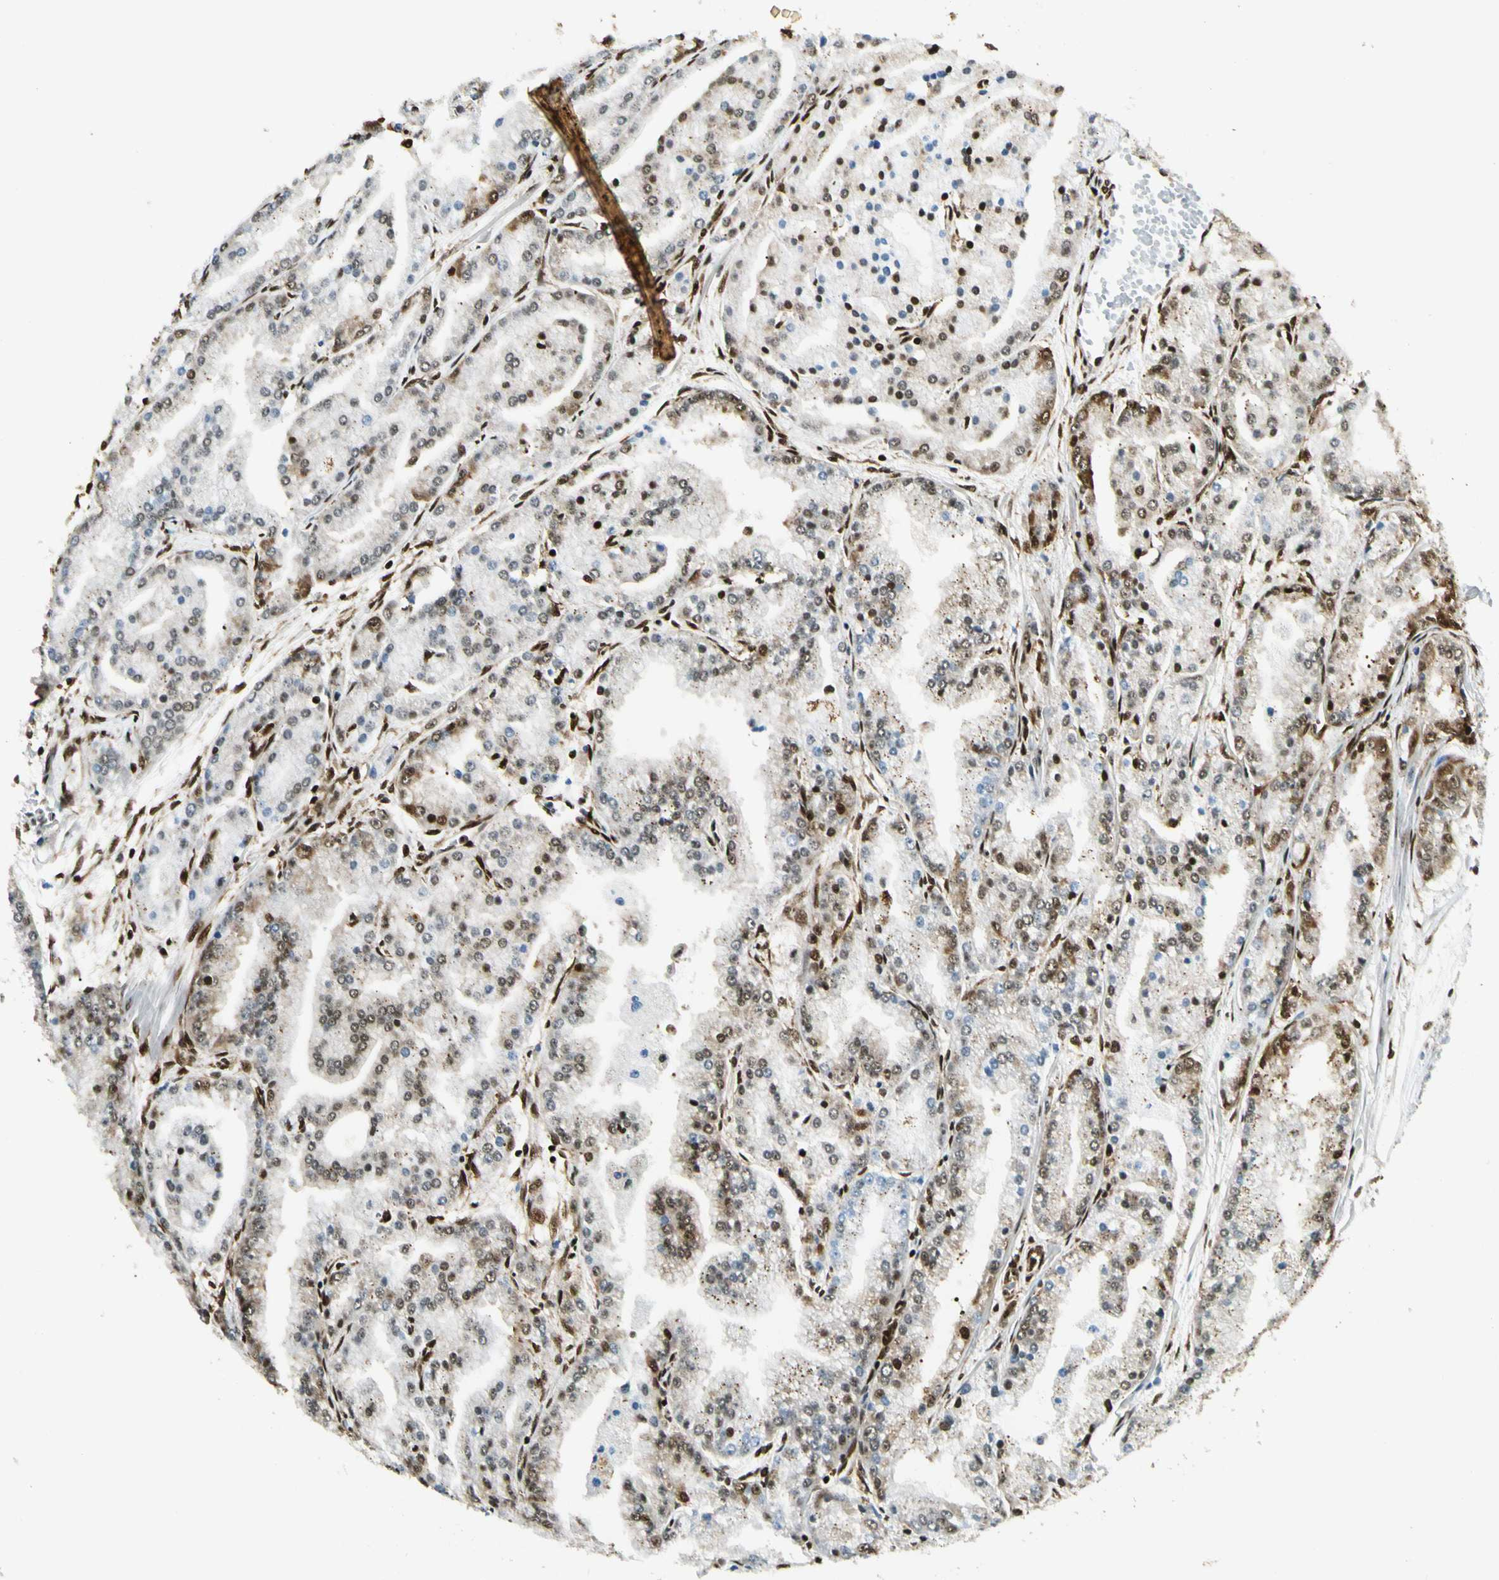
{"staining": {"intensity": "moderate", "quantity": "25%-75%", "location": "cytoplasmic/membranous,nuclear"}, "tissue": "prostate cancer", "cell_type": "Tumor cells", "image_type": "cancer", "snomed": [{"axis": "morphology", "description": "Adenocarcinoma, High grade"}, {"axis": "topography", "description": "Prostate"}], "caption": "Immunohistochemistry (IHC) staining of prostate high-grade adenocarcinoma, which reveals medium levels of moderate cytoplasmic/membranous and nuclear staining in approximately 25%-75% of tumor cells indicating moderate cytoplasmic/membranous and nuclear protein expression. The staining was performed using DAB (3,3'-diaminobenzidine) (brown) for protein detection and nuclei were counterstained in hematoxylin (blue).", "gene": "FUS", "patient": {"sex": "male", "age": 61}}